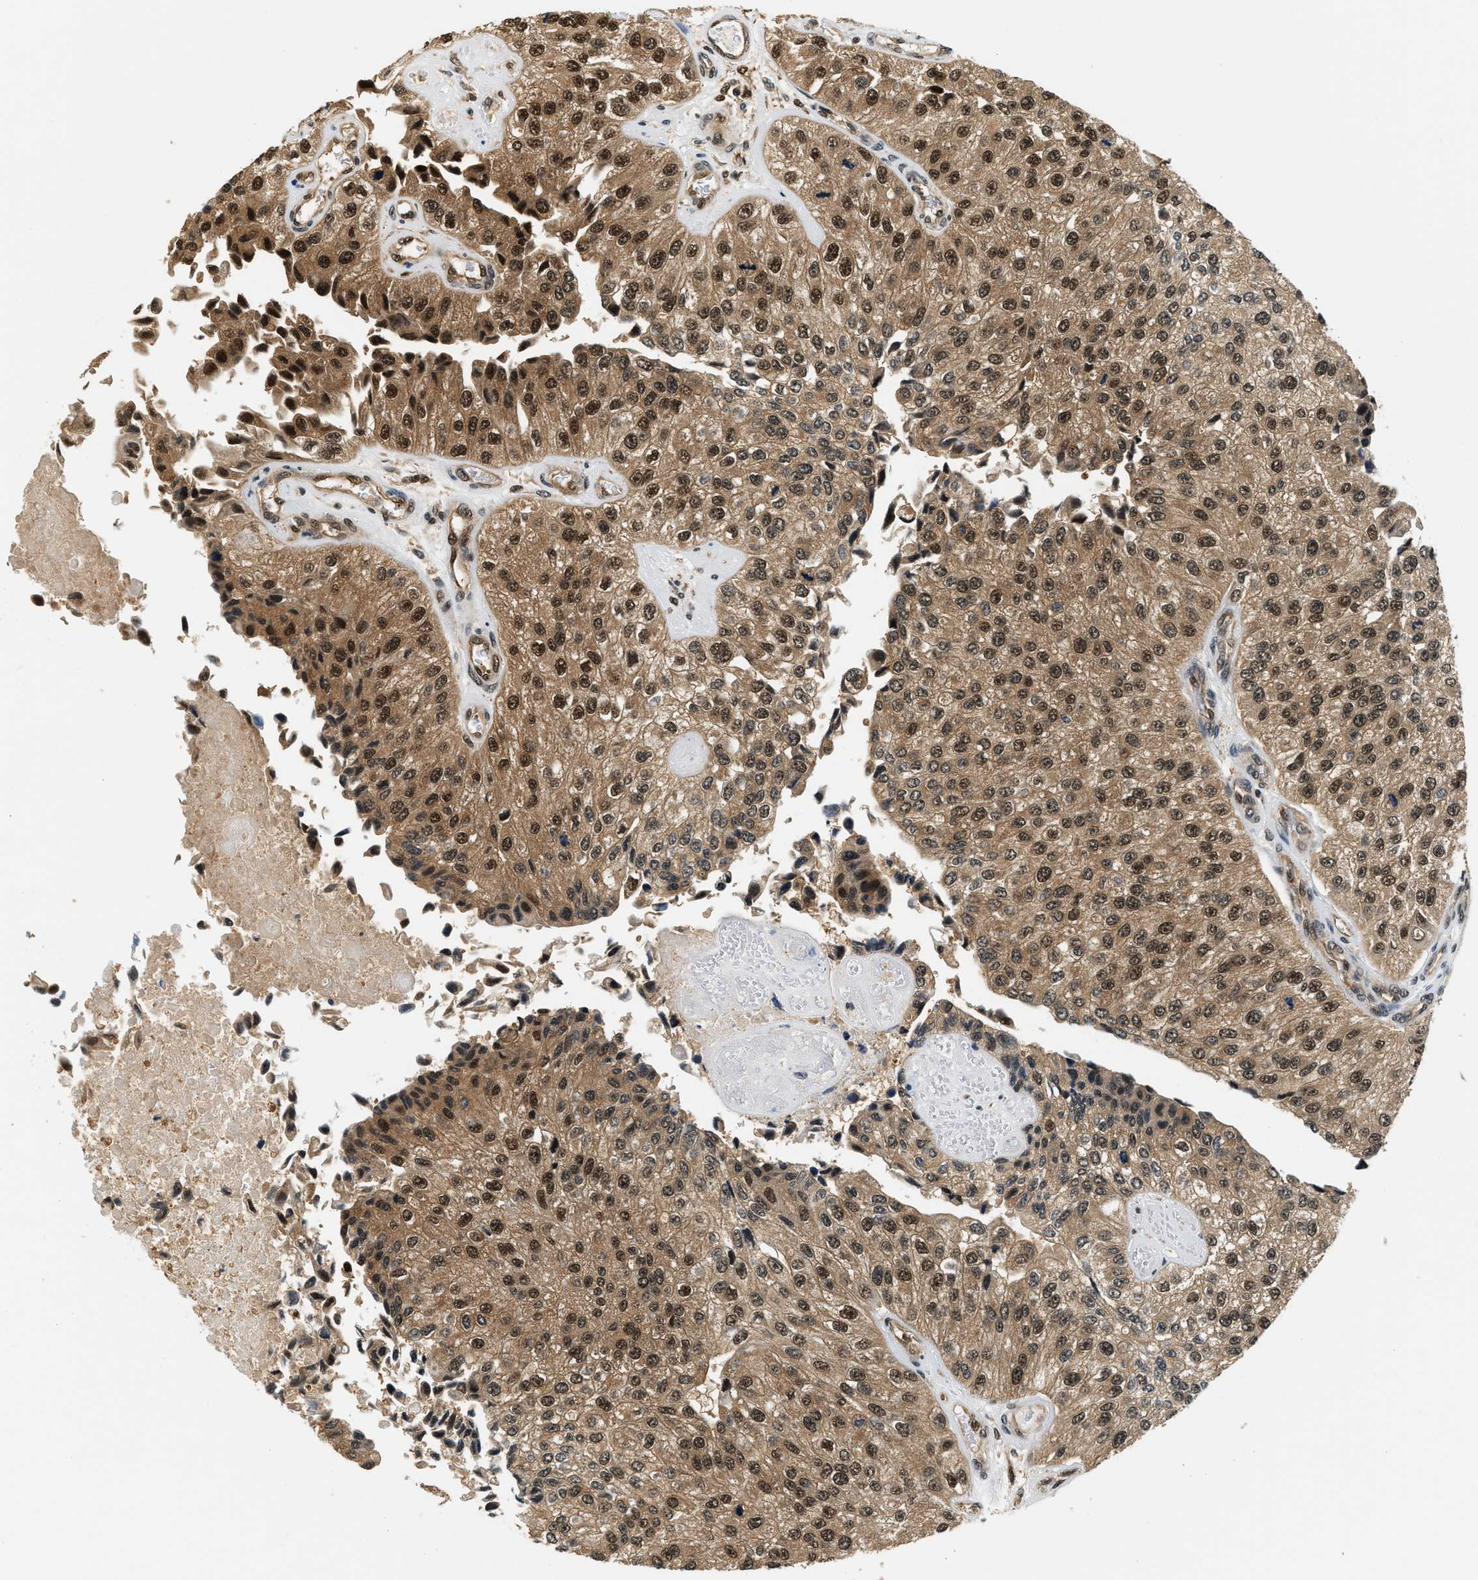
{"staining": {"intensity": "moderate", "quantity": ">75%", "location": "cytoplasmic/membranous,nuclear"}, "tissue": "urothelial cancer", "cell_type": "Tumor cells", "image_type": "cancer", "snomed": [{"axis": "morphology", "description": "Urothelial carcinoma, High grade"}, {"axis": "topography", "description": "Kidney"}, {"axis": "topography", "description": "Urinary bladder"}], "caption": "A photomicrograph of human urothelial cancer stained for a protein exhibits moderate cytoplasmic/membranous and nuclear brown staining in tumor cells.", "gene": "PSMD3", "patient": {"sex": "male", "age": 77}}